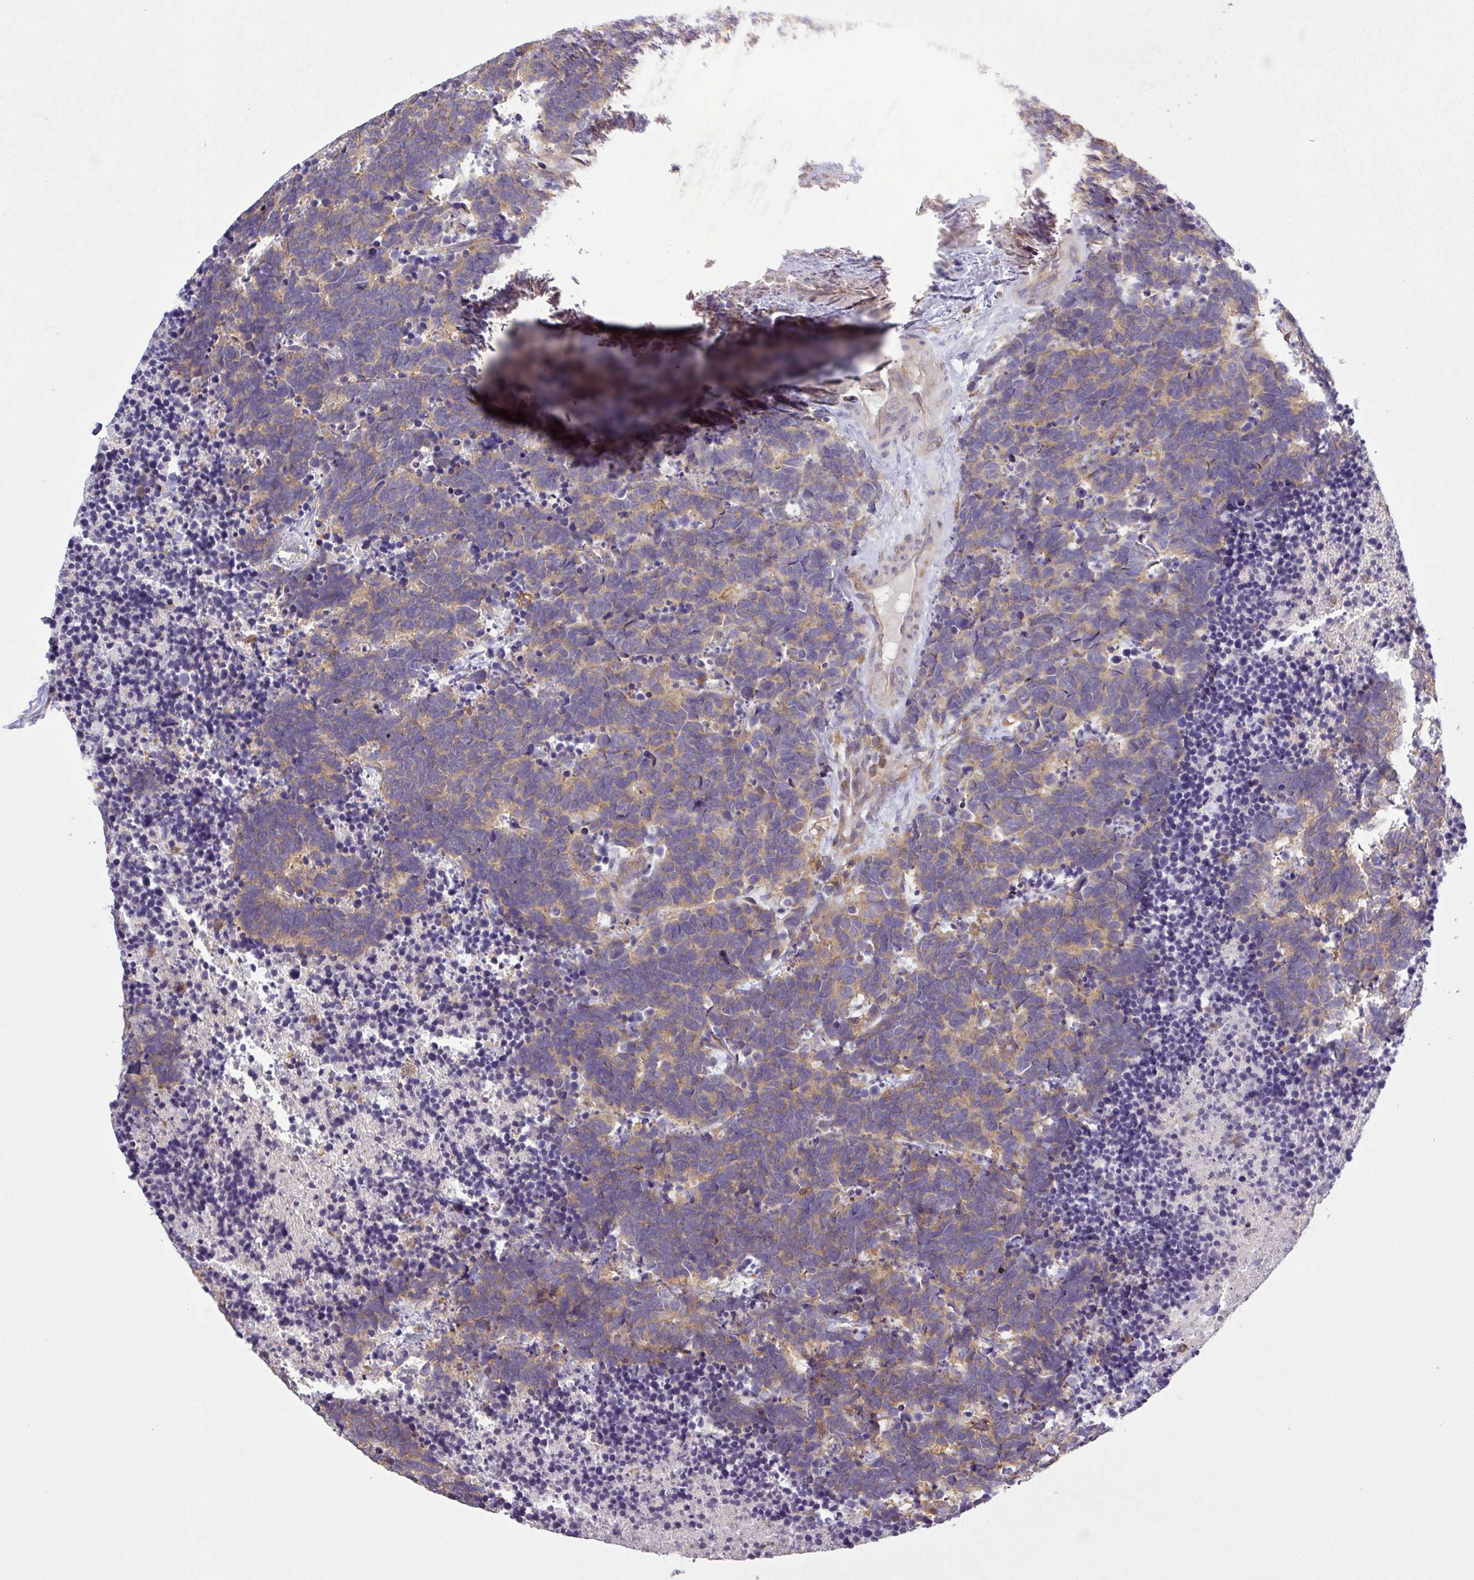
{"staining": {"intensity": "weak", "quantity": ">75%", "location": "cytoplasmic/membranous"}, "tissue": "carcinoid", "cell_type": "Tumor cells", "image_type": "cancer", "snomed": [{"axis": "morphology", "description": "Carcinoma, NOS"}, {"axis": "morphology", "description": "Carcinoid, malignant, NOS"}, {"axis": "topography", "description": "Urinary bladder"}], "caption": "Immunohistochemical staining of carcinoma displays low levels of weak cytoplasmic/membranous protein staining in approximately >75% of tumor cells. (Brightfield microscopy of DAB IHC at high magnification).", "gene": "LRRC74B", "patient": {"sex": "male", "age": 57}}